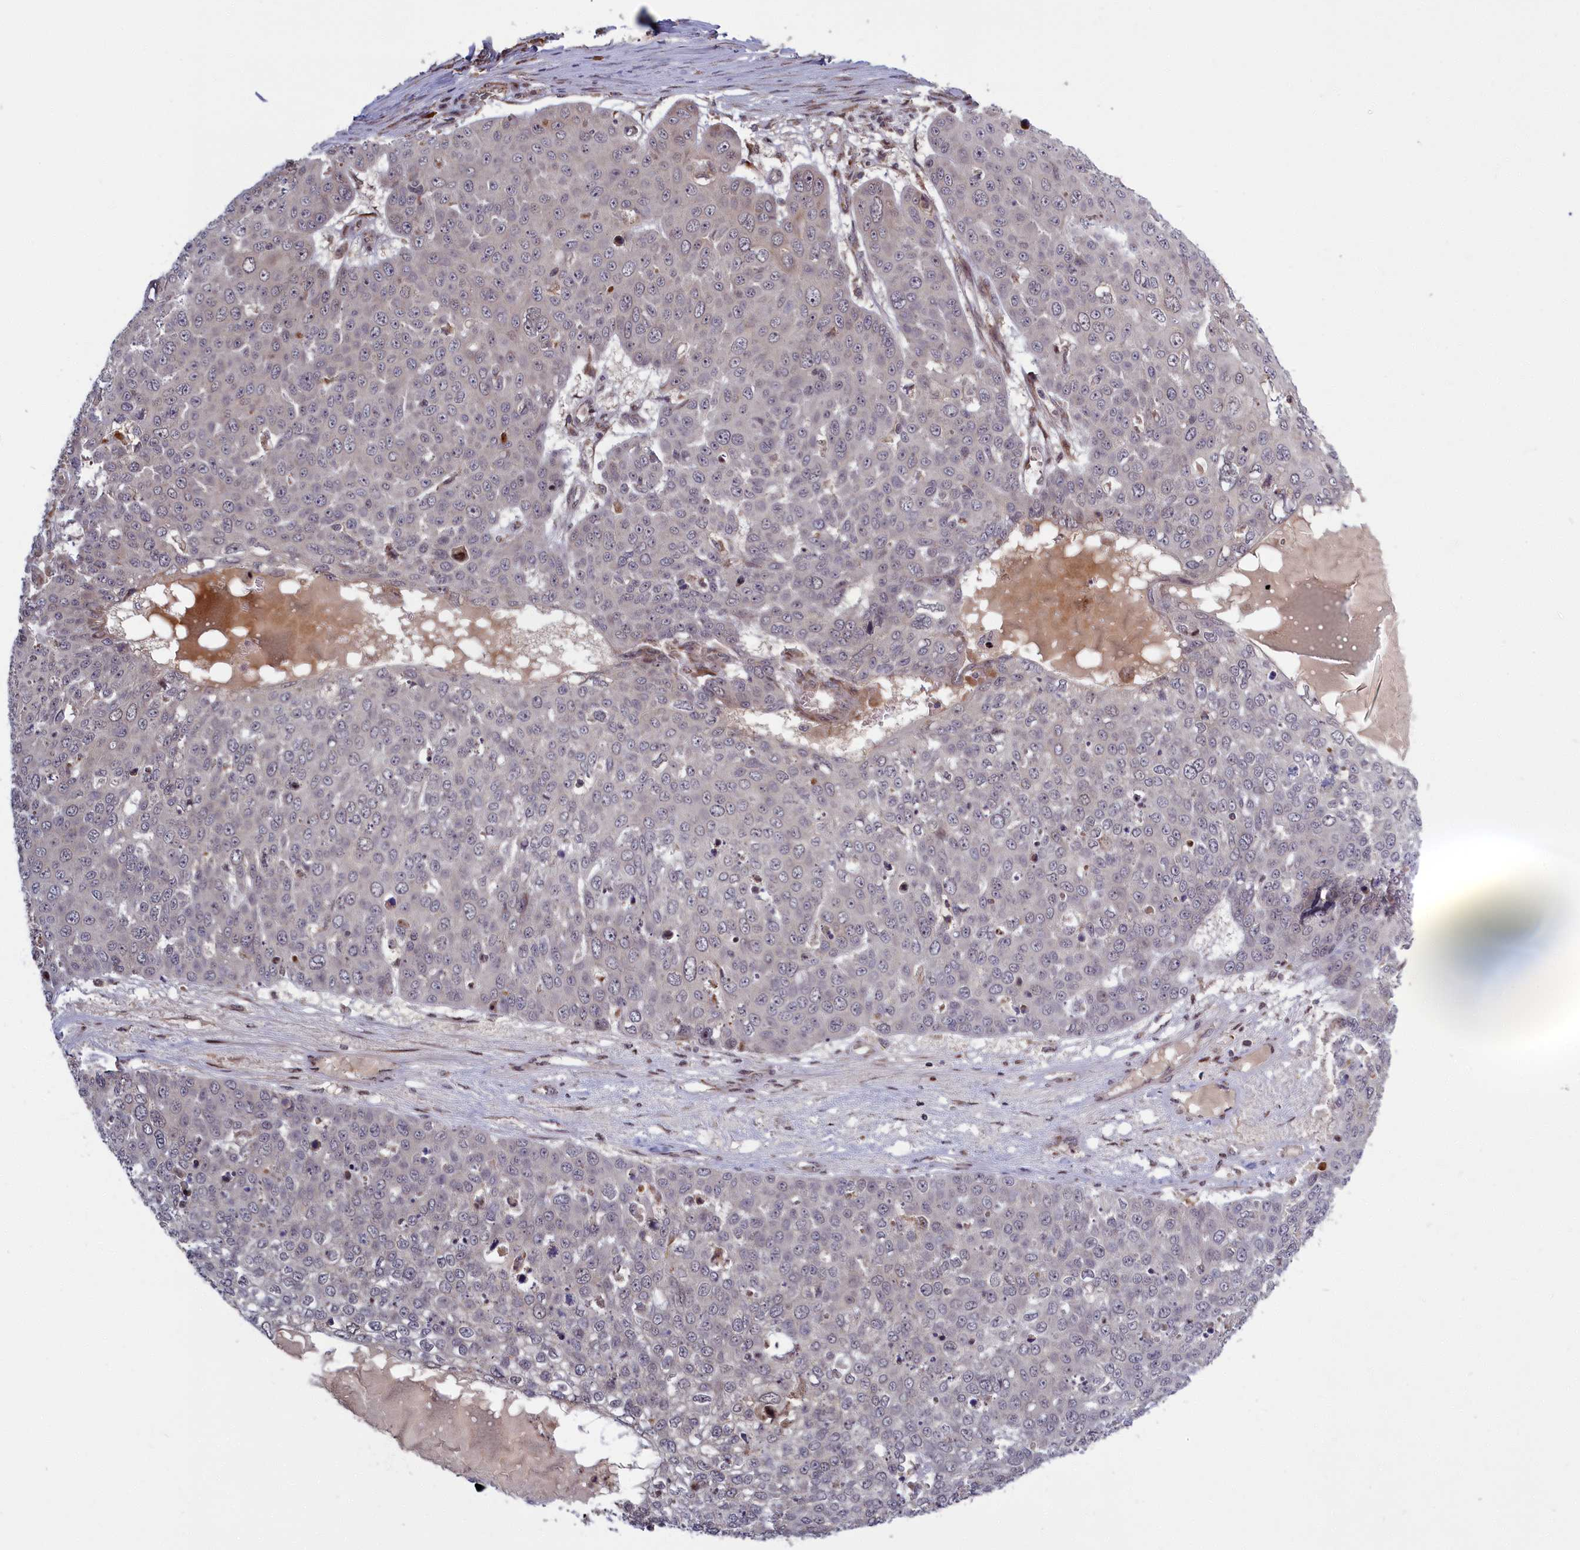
{"staining": {"intensity": "negative", "quantity": "none", "location": "none"}, "tissue": "skin cancer", "cell_type": "Tumor cells", "image_type": "cancer", "snomed": [{"axis": "morphology", "description": "Squamous cell carcinoma, NOS"}, {"axis": "topography", "description": "Skin"}], "caption": "A photomicrograph of skin cancer stained for a protein exhibits no brown staining in tumor cells.", "gene": "PLA2G10", "patient": {"sex": "male", "age": 71}}